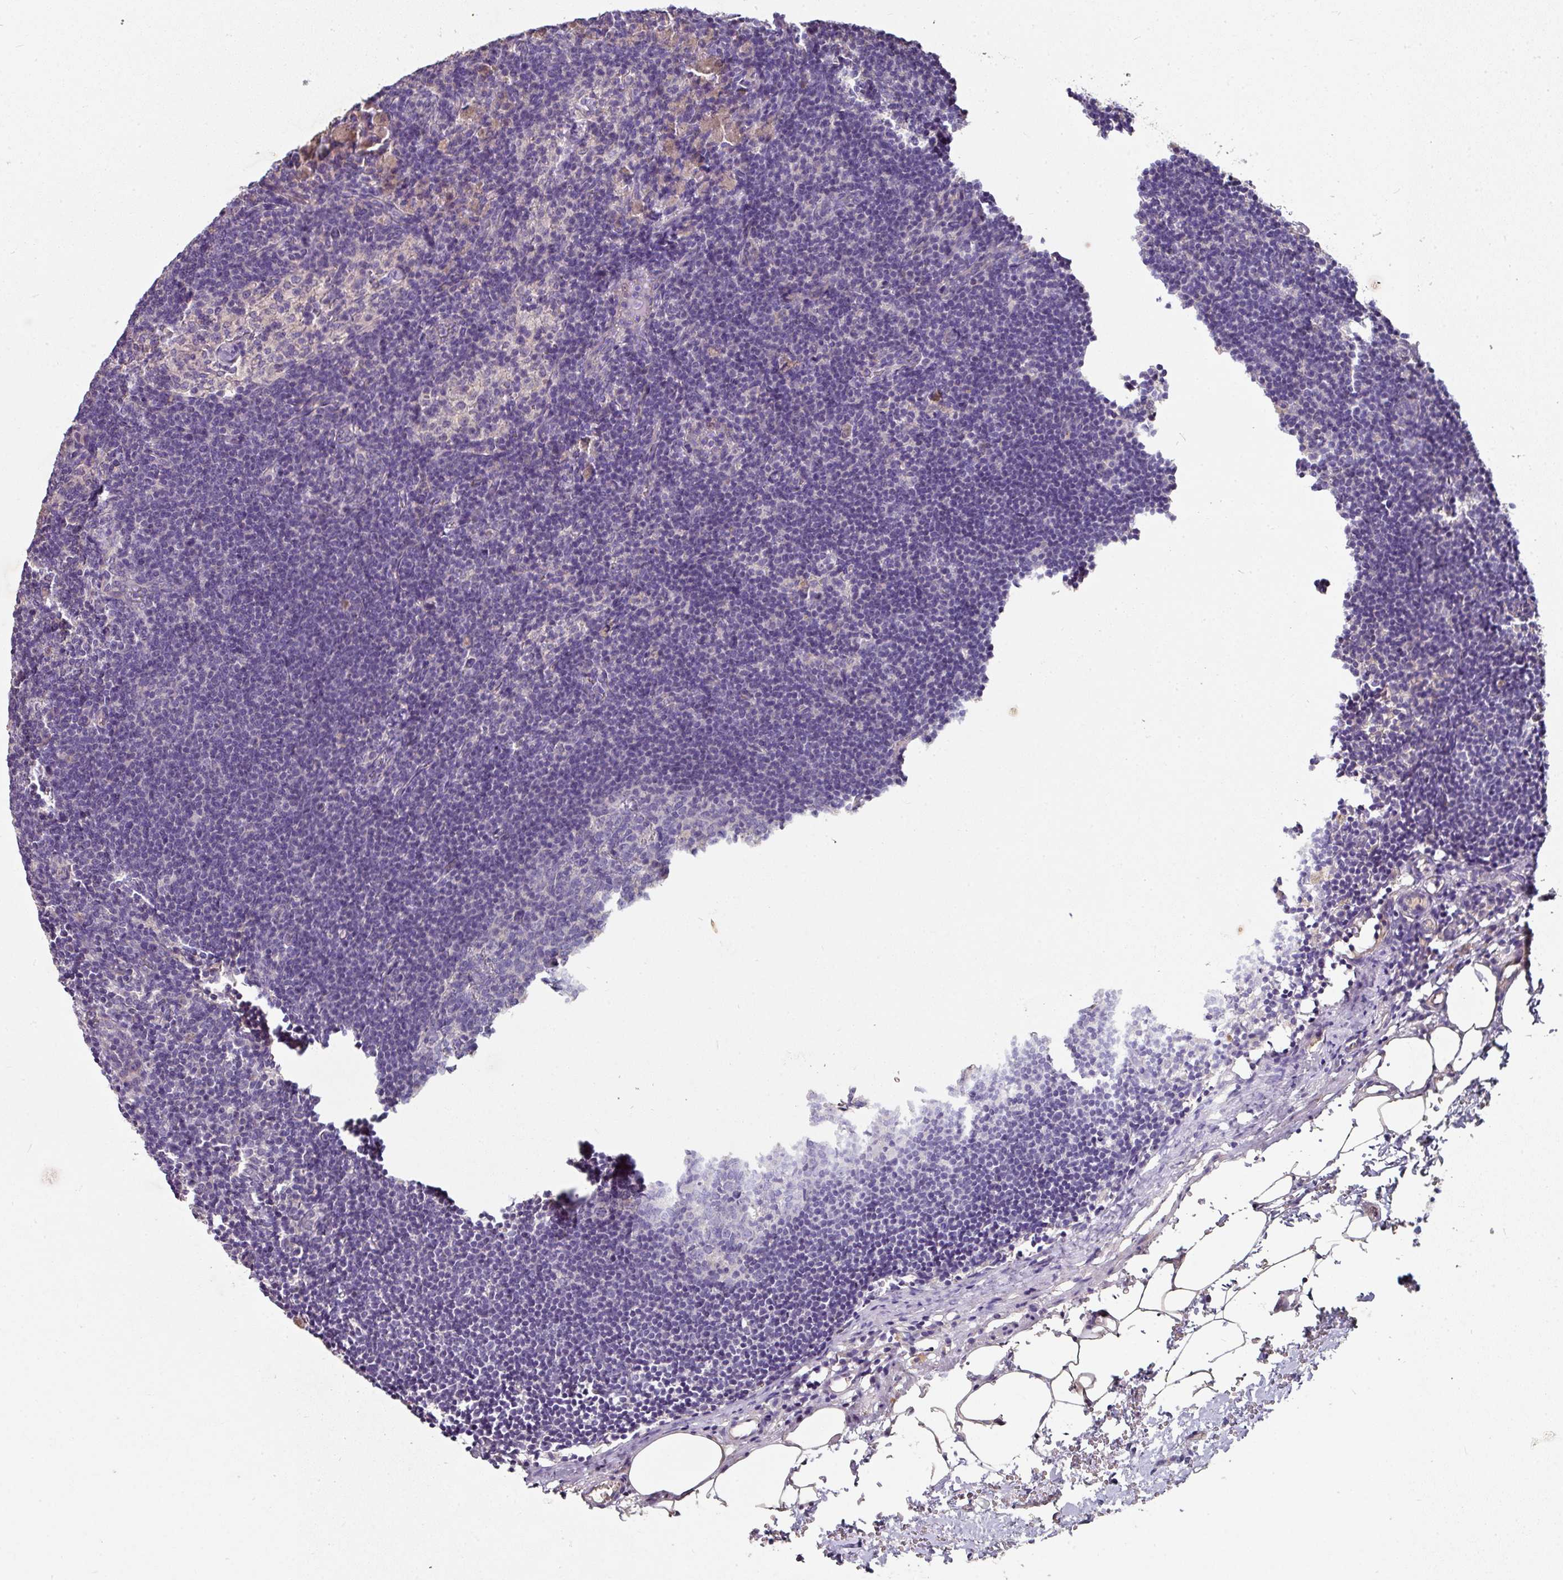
{"staining": {"intensity": "negative", "quantity": "none", "location": "none"}, "tissue": "lymph node", "cell_type": "Germinal center cells", "image_type": "normal", "snomed": [{"axis": "morphology", "description": "Normal tissue, NOS"}, {"axis": "topography", "description": "Lymph node"}], "caption": "Image shows no significant protein positivity in germinal center cells of unremarkable lymph node. (IHC, brightfield microscopy, high magnification).", "gene": "C4orf48", "patient": {"sex": "male", "age": 49}}